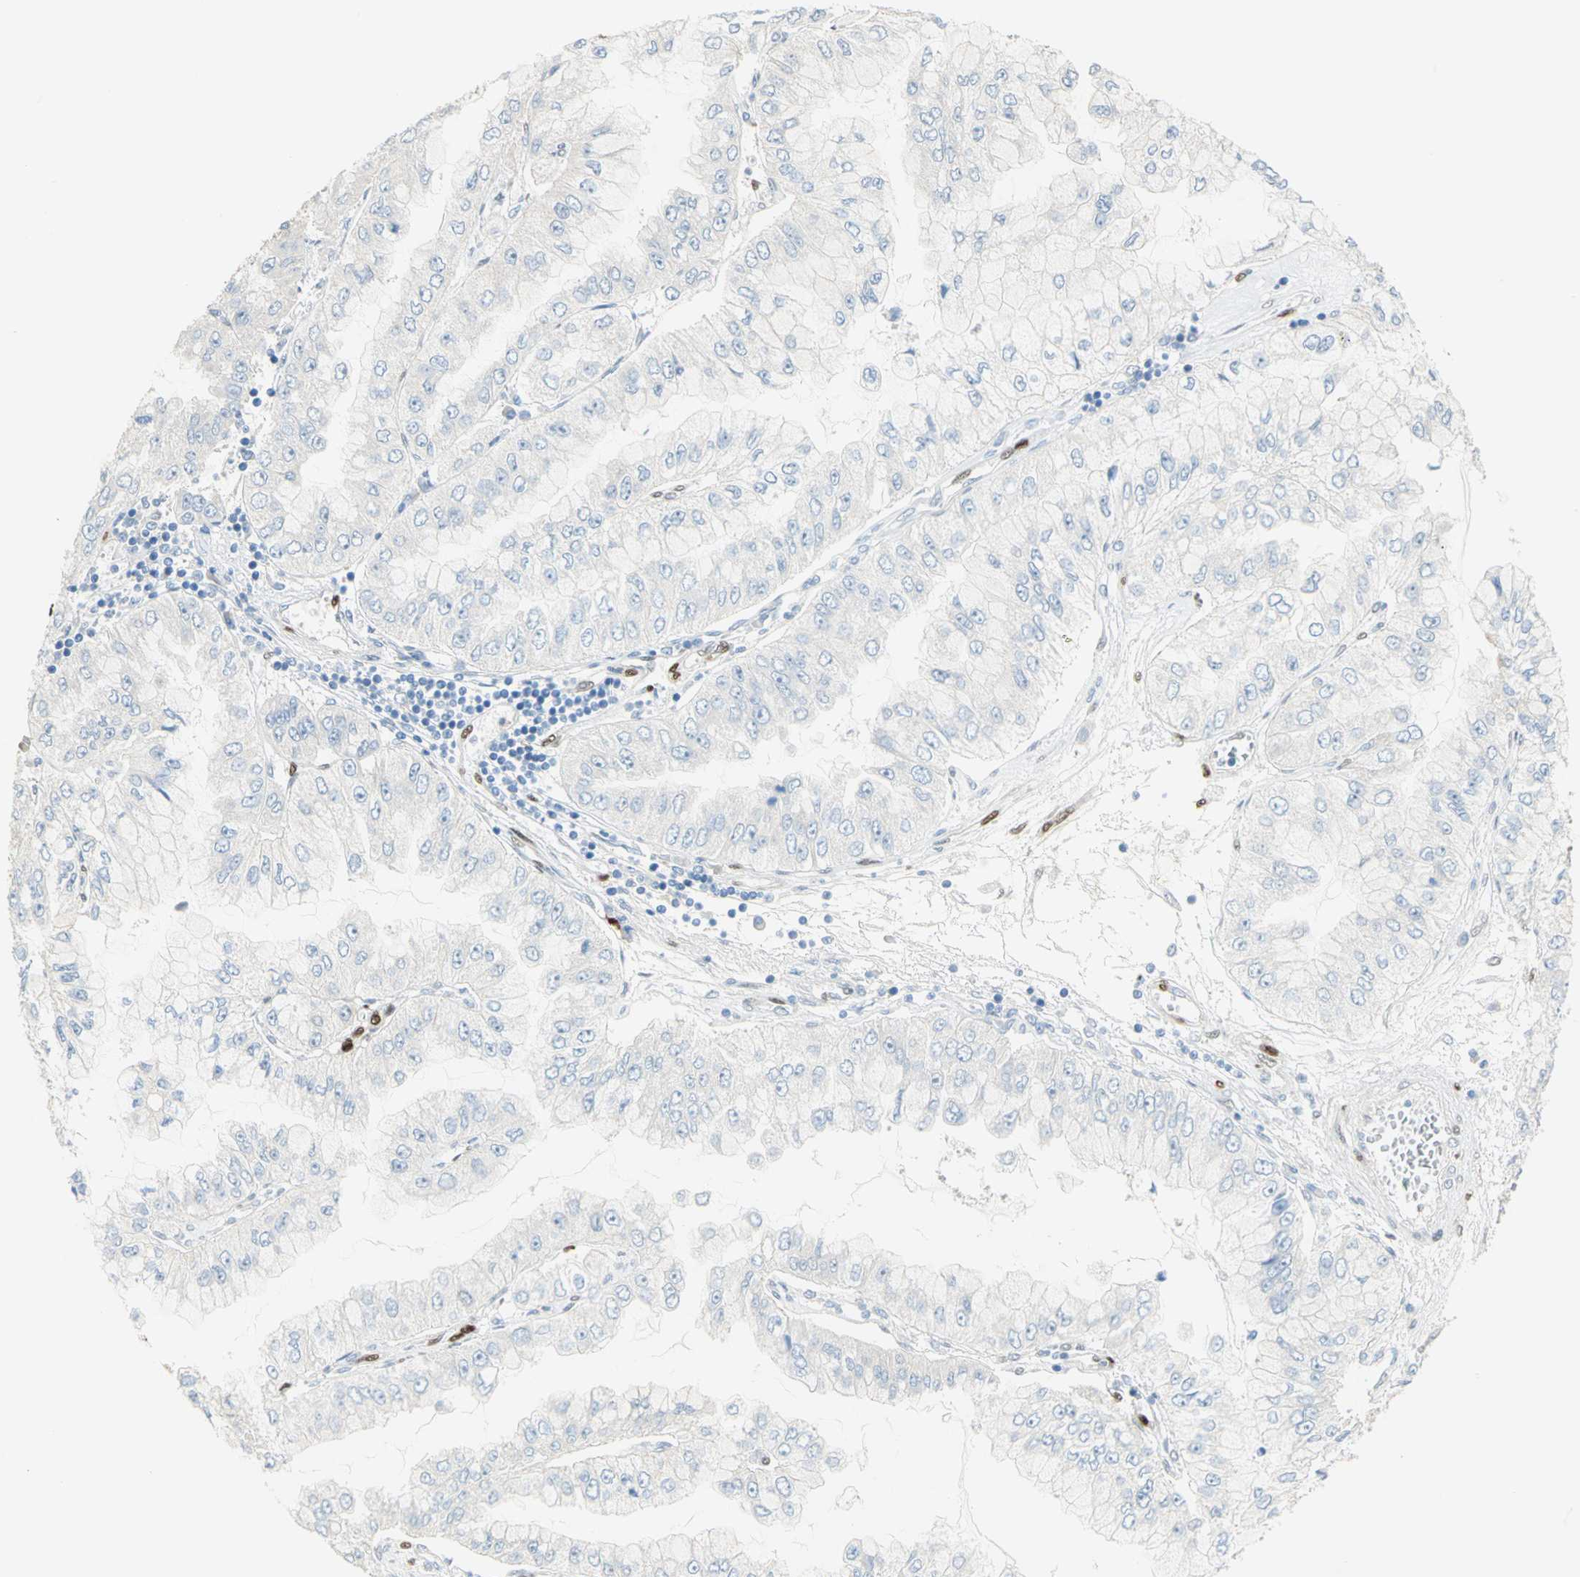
{"staining": {"intensity": "negative", "quantity": "none", "location": "none"}, "tissue": "liver cancer", "cell_type": "Tumor cells", "image_type": "cancer", "snomed": [{"axis": "morphology", "description": "Cholangiocarcinoma"}, {"axis": "topography", "description": "Liver"}], "caption": "Cholangiocarcinoma (liver) was stained to show a protein in brown. There is no significant staining in tumor cells.", "gene": "RBFOX2", "patient": {"sex": "female", "age": 79}}